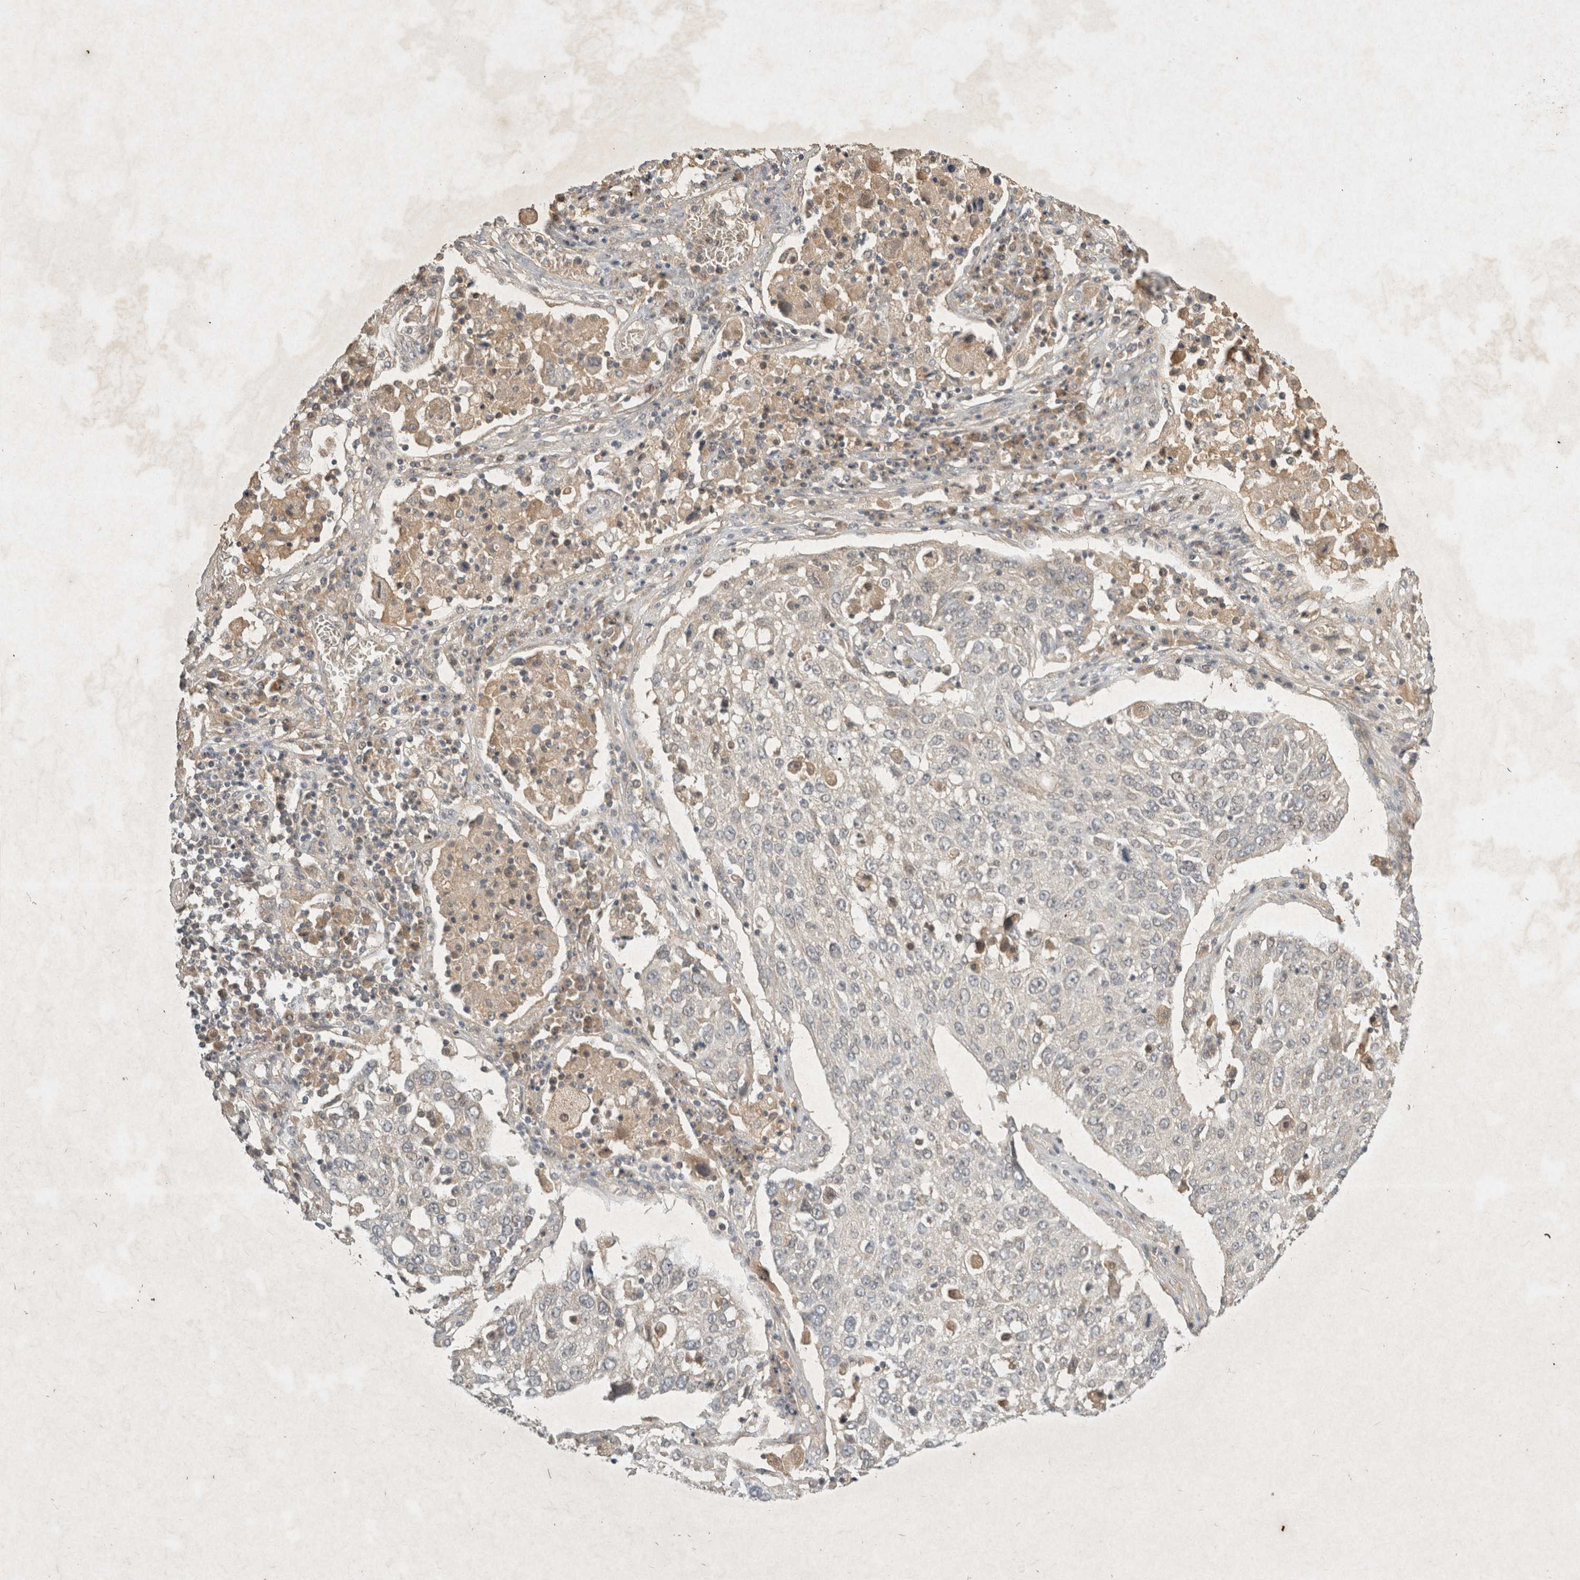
{"staining": {"intensity": "weak", "quantity": "25%-75%", "location": "cytoplasmic/membranous"}, "tissue": "lung cancer", "cell_type": "Tumor cells", "image_type": "cancer", "snomed": [{"axis": "morphology", "description": "Squamous cell carcinoma, NOS"}, {"axis": "topography", "description": "Lung"}], "caption": "IHC (DAB (3,3'-diaminobenzidine)) staining of human squamous cell carcinoma (lung) displays weak cytoplasmic/membranous protein expression in about 25%-75% of tumor cells.", "gene": "LOXL2", "patient": {"sex": "male", "age": 65}}